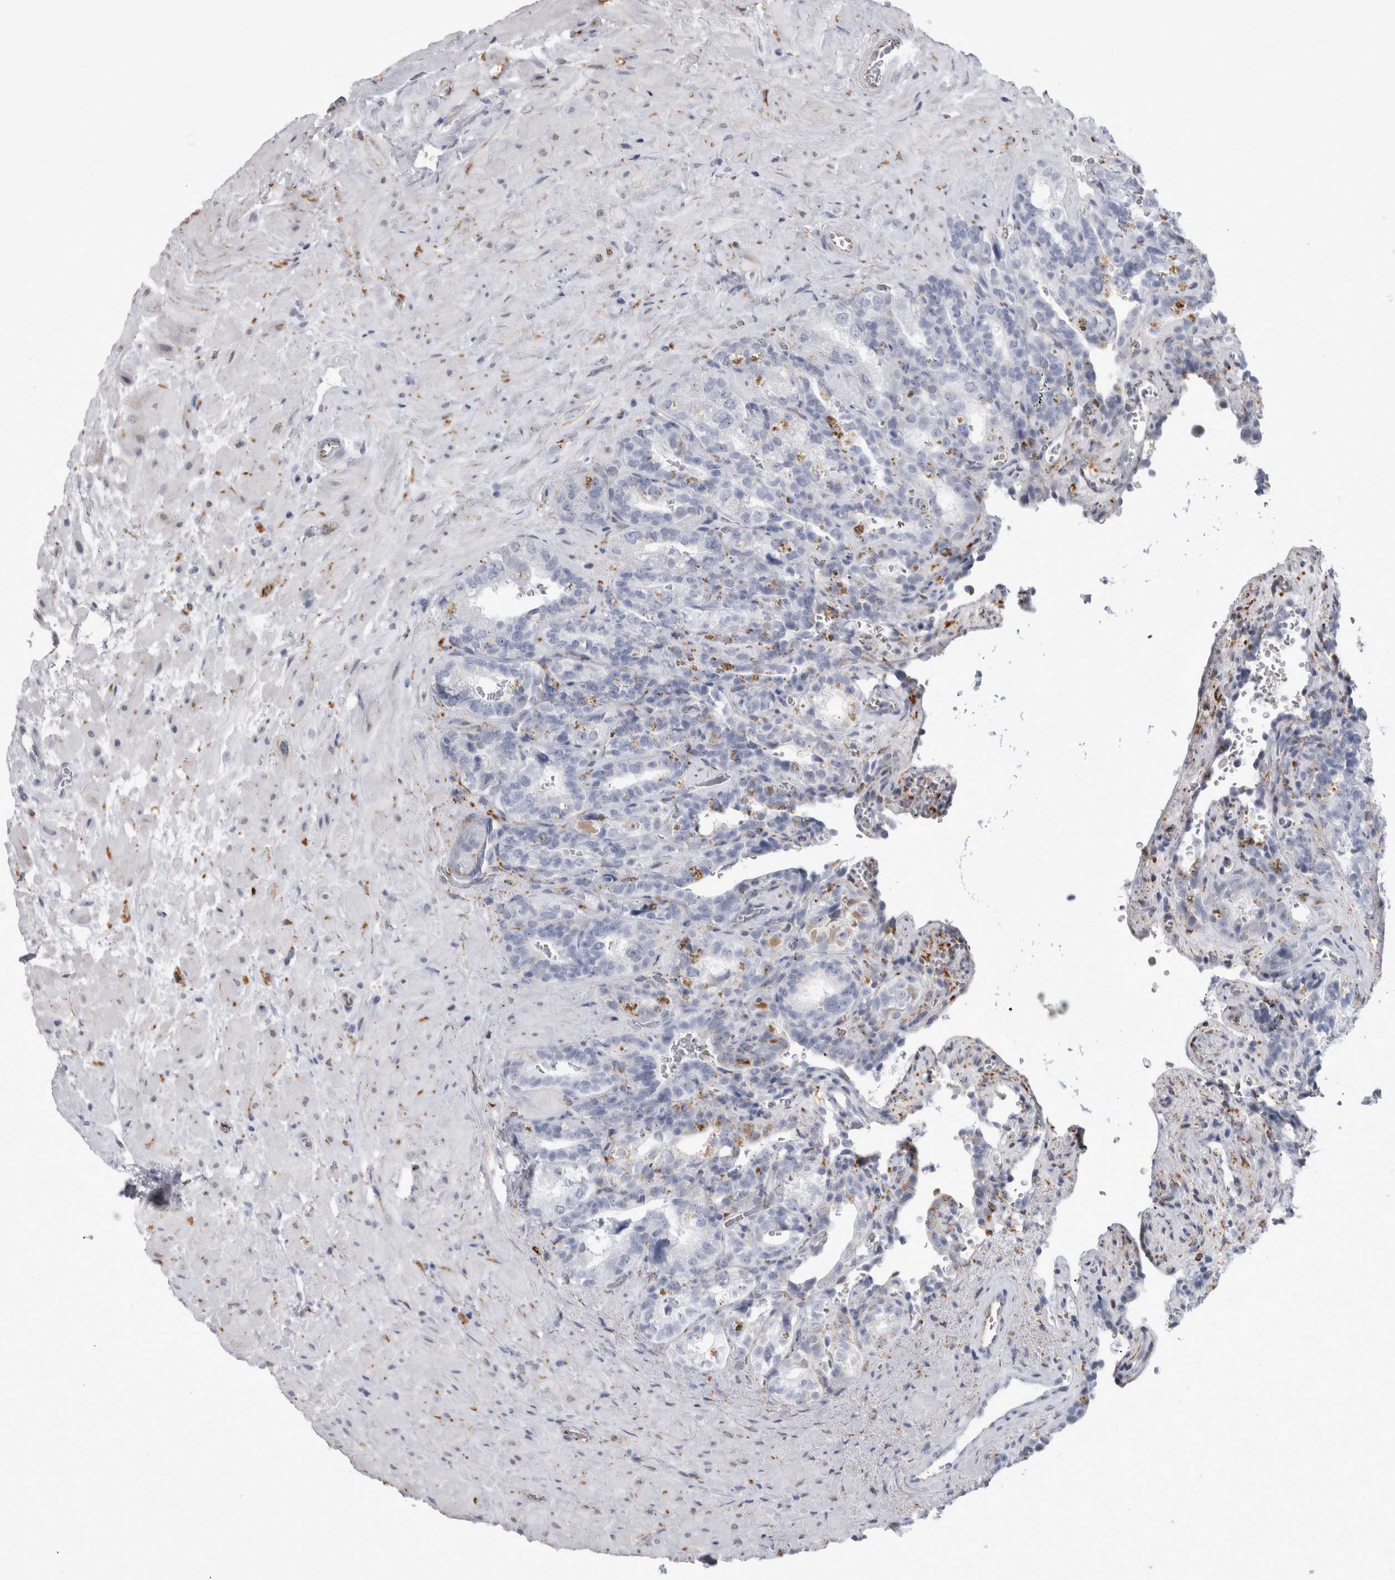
{"staining": {"intensity": "negative", "quantity": "none", "location": "none"}, "tissue": "seminal vesicle", "cell_type": "Glandular cells", "image_type": "normal", "snomed": [{"axis": "morphology", "description": "Normal tissue, NOS"}, {"axis": "topography", "description": "Prostate"}, {"axis": "topography", "description": "Seminal veicle"}], "caption": "The photomicrograph exhibits no significant expression in glandular cells of seminal vesicle.", "gene": "ACOT7", "patient": {"sex": "male", "age": 67}}